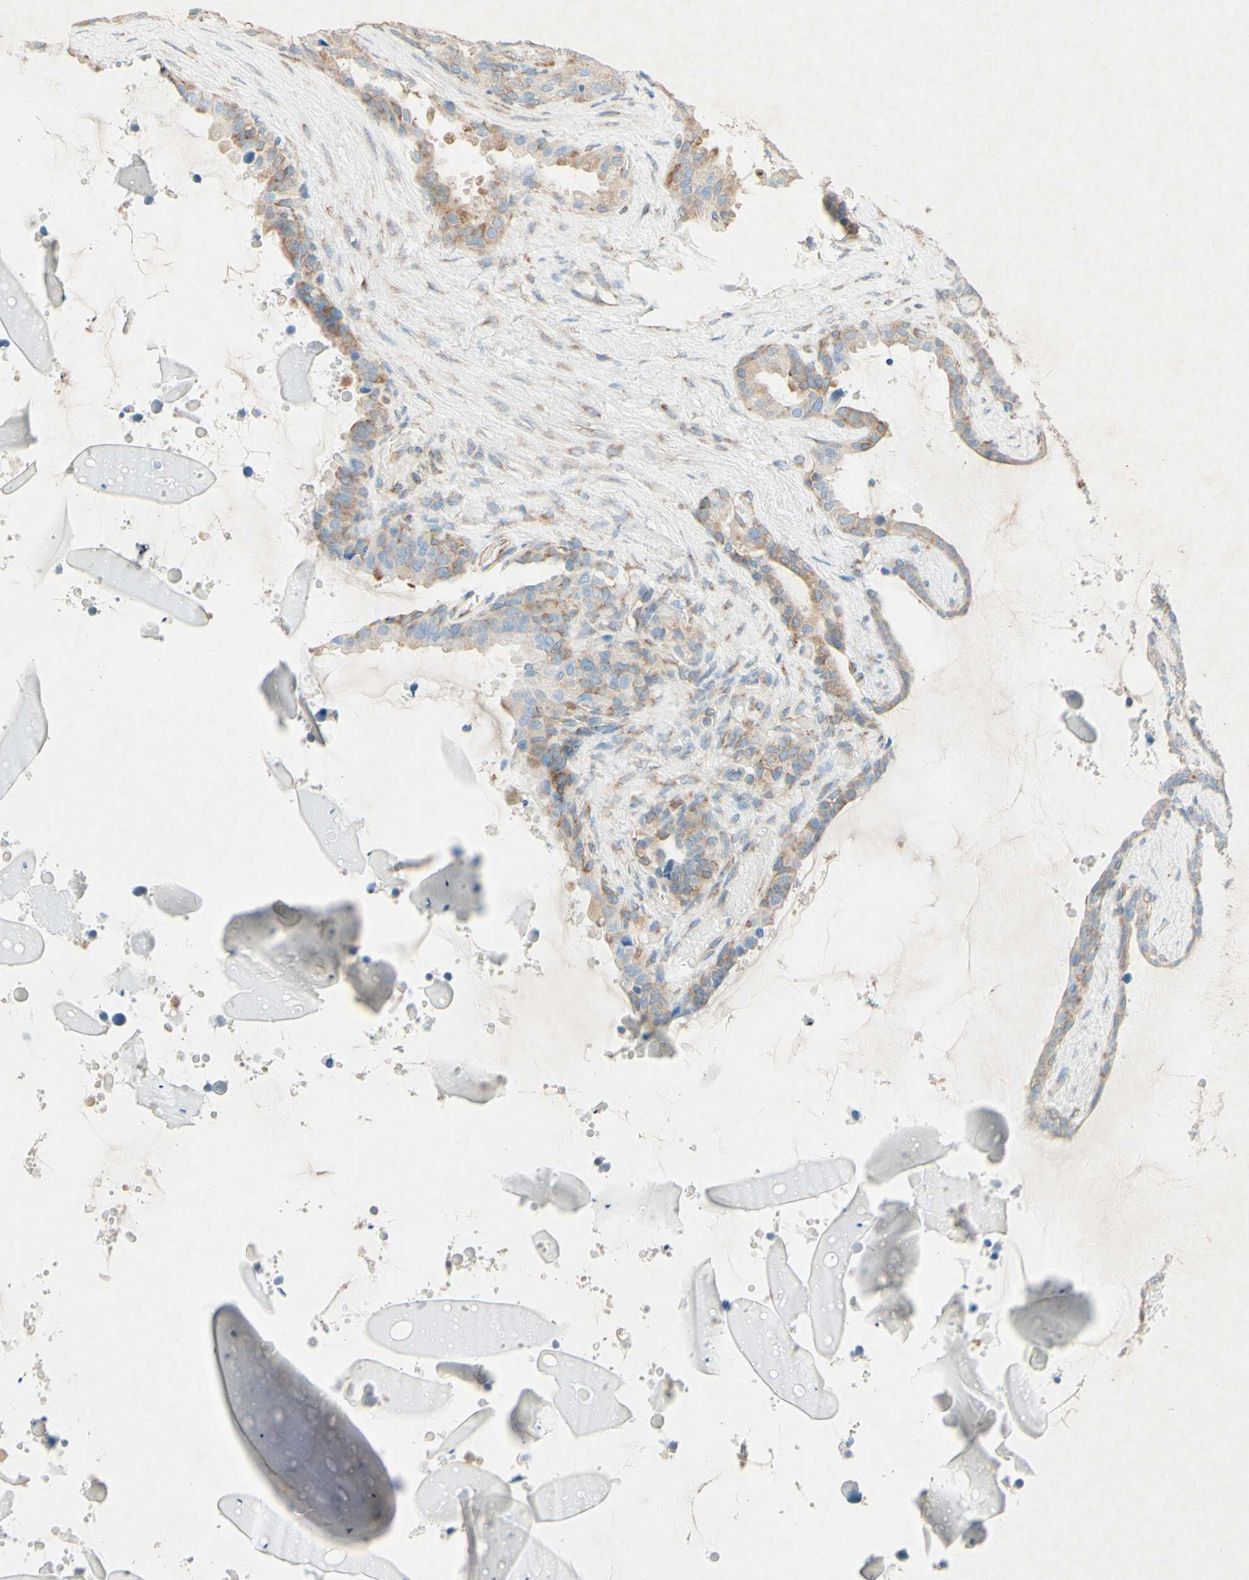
{"staining": {"intensity": "weak", "quantity": "25%-75%", "location": "cytoplasmic/membranous"}, "tissue": "seminal vesicle", "cell_type": "Glandular cells", "image_type": "normal", "snomed": [{"axis": "morphology", "description": "Normal tissue, NOS"}, {"axis": "topography", "description": "Seminal veicle"}], "caption": "Immunohistochemical staining of benign seminal vesicle exhibits low levels of weak cytoplasmic/membranous positivity in approximately 25%-75% of glandular cells.", "gene": "PABPC1", "patient": {"sex": "male", "age": 46}}